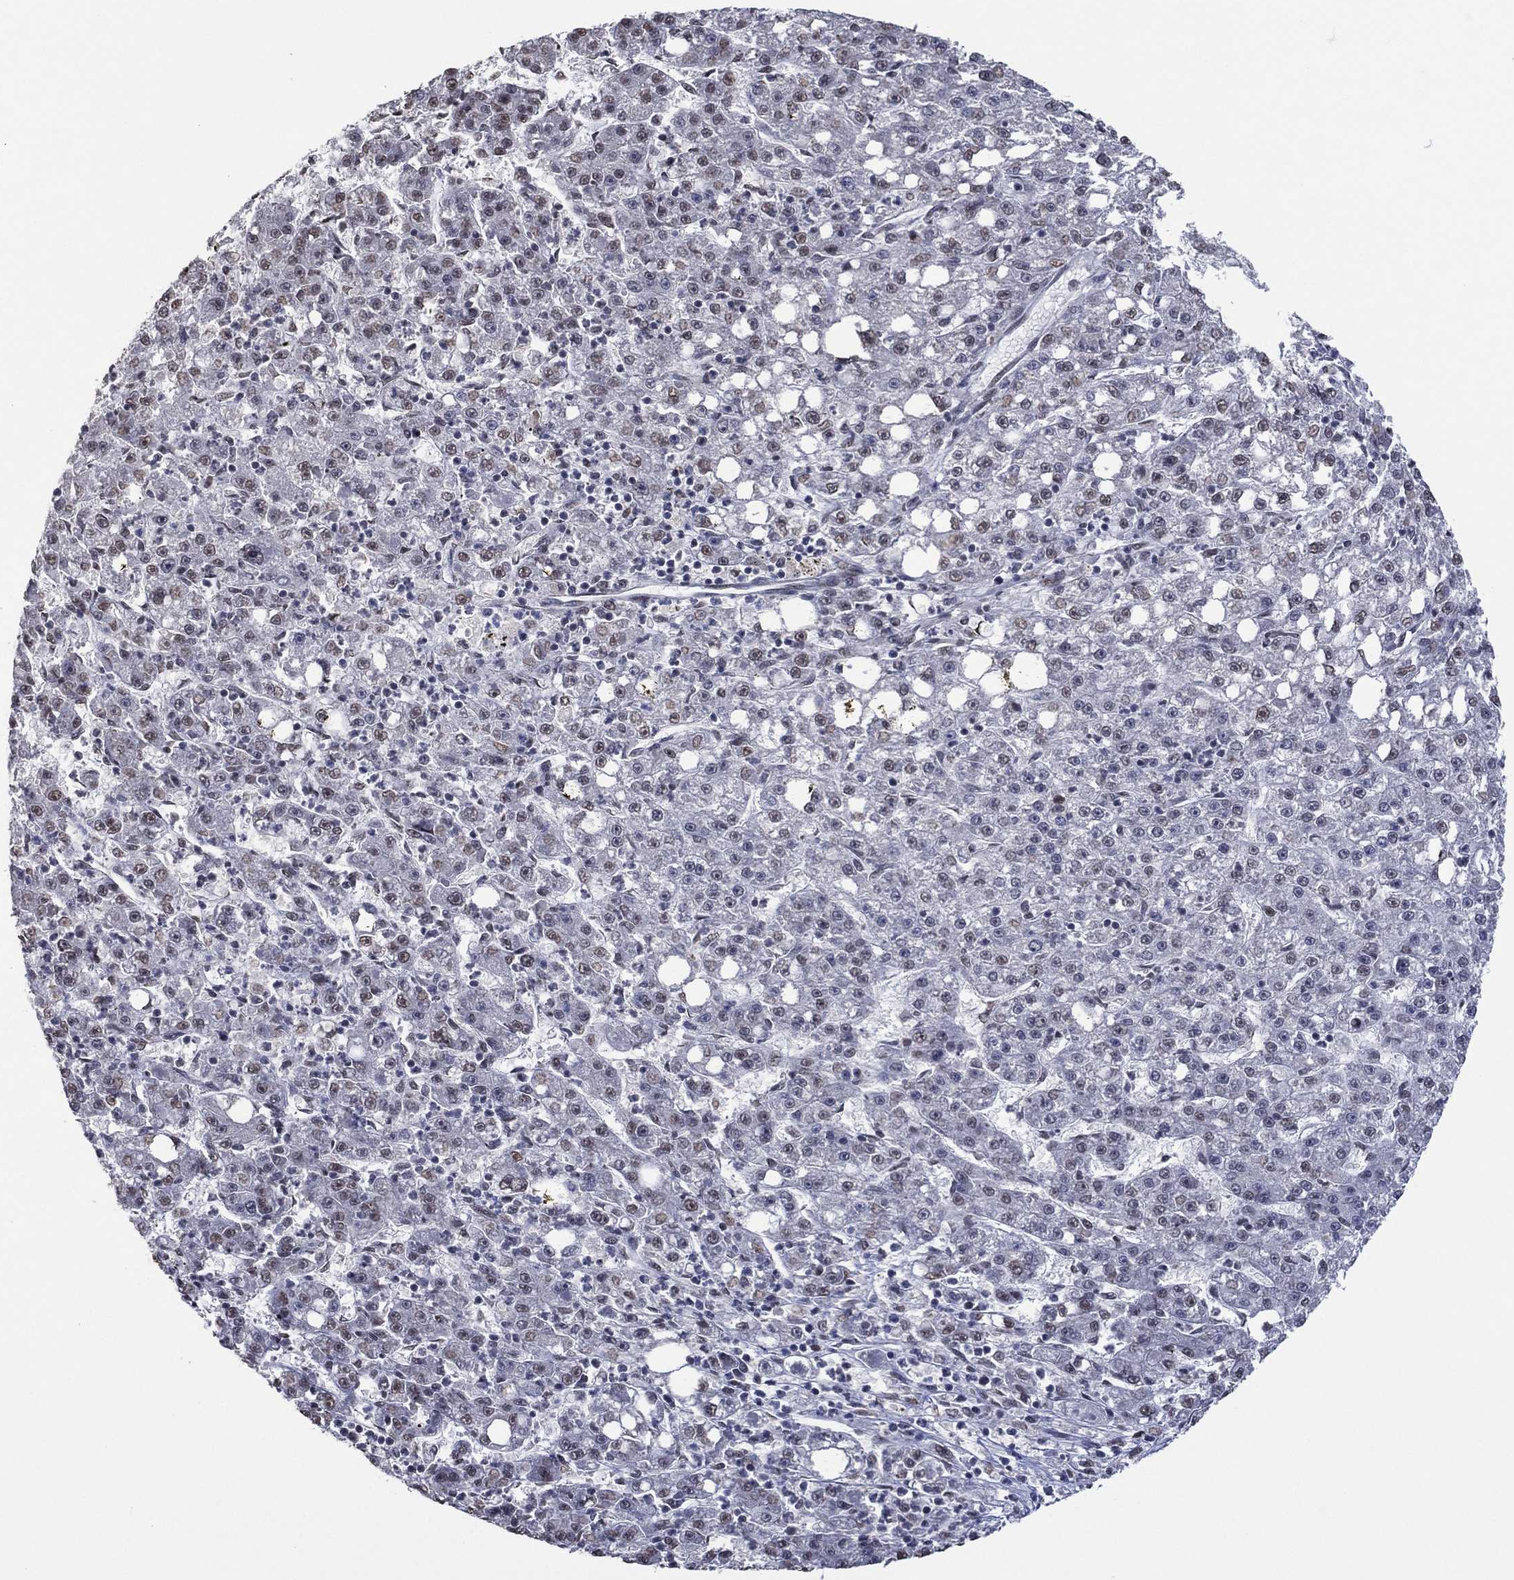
{"staining": {"intensity": "weak", "quantity": "<25%", "location": "nuclear"}, "tissue": "liver cancer", "cell_type": "Tumor cells", "image_type": "cancer", "snomed": [{"axis": "morphology", "description": "Carcinoma, Hepatocellular, NOS"}, {"axis": "topography", "description": "Liver"}], "caption": "This is an immunohistochemistry histopathology image of human hepatocellular carcinoma (liver). There is no positivity in tumor cells.", "gene": "EHMT1", "patient": {"sex": "female", "age": 65}}